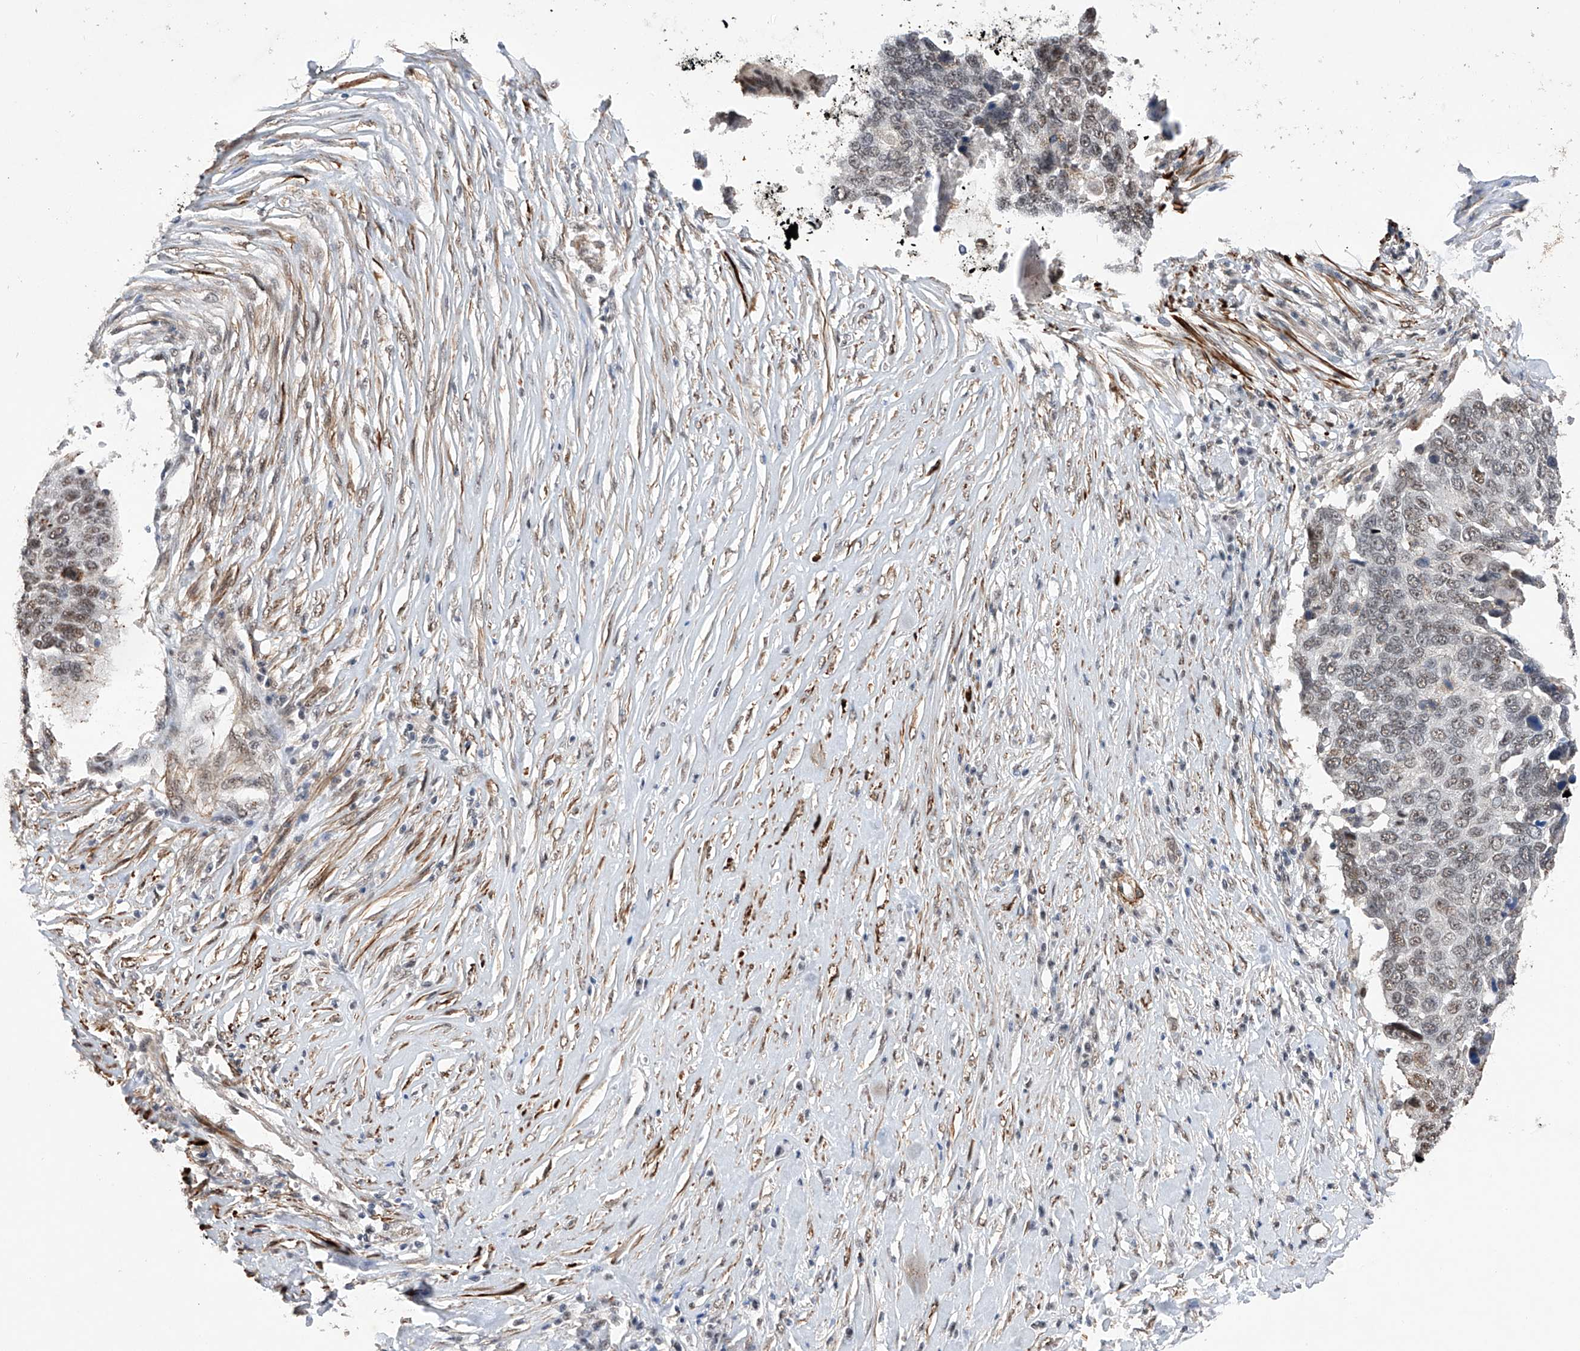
{"staining": {"intensity": "weak", "quantity": "<25%", "location": "nuclear"}, "tissue": "lung cancer", "cell_type": "Tumor cells", "image_type": "cancer", "snomed": [{"axis": "morphology", "description": "Squamous cell carcinoma, NOS"}, {"axis": "topography", "description": "Lung"}], "caption": "Tumor cells show no significant staining in lung cancer.", "gene": "NFATC4", "patient": {"sex": "male", "age": 66}}